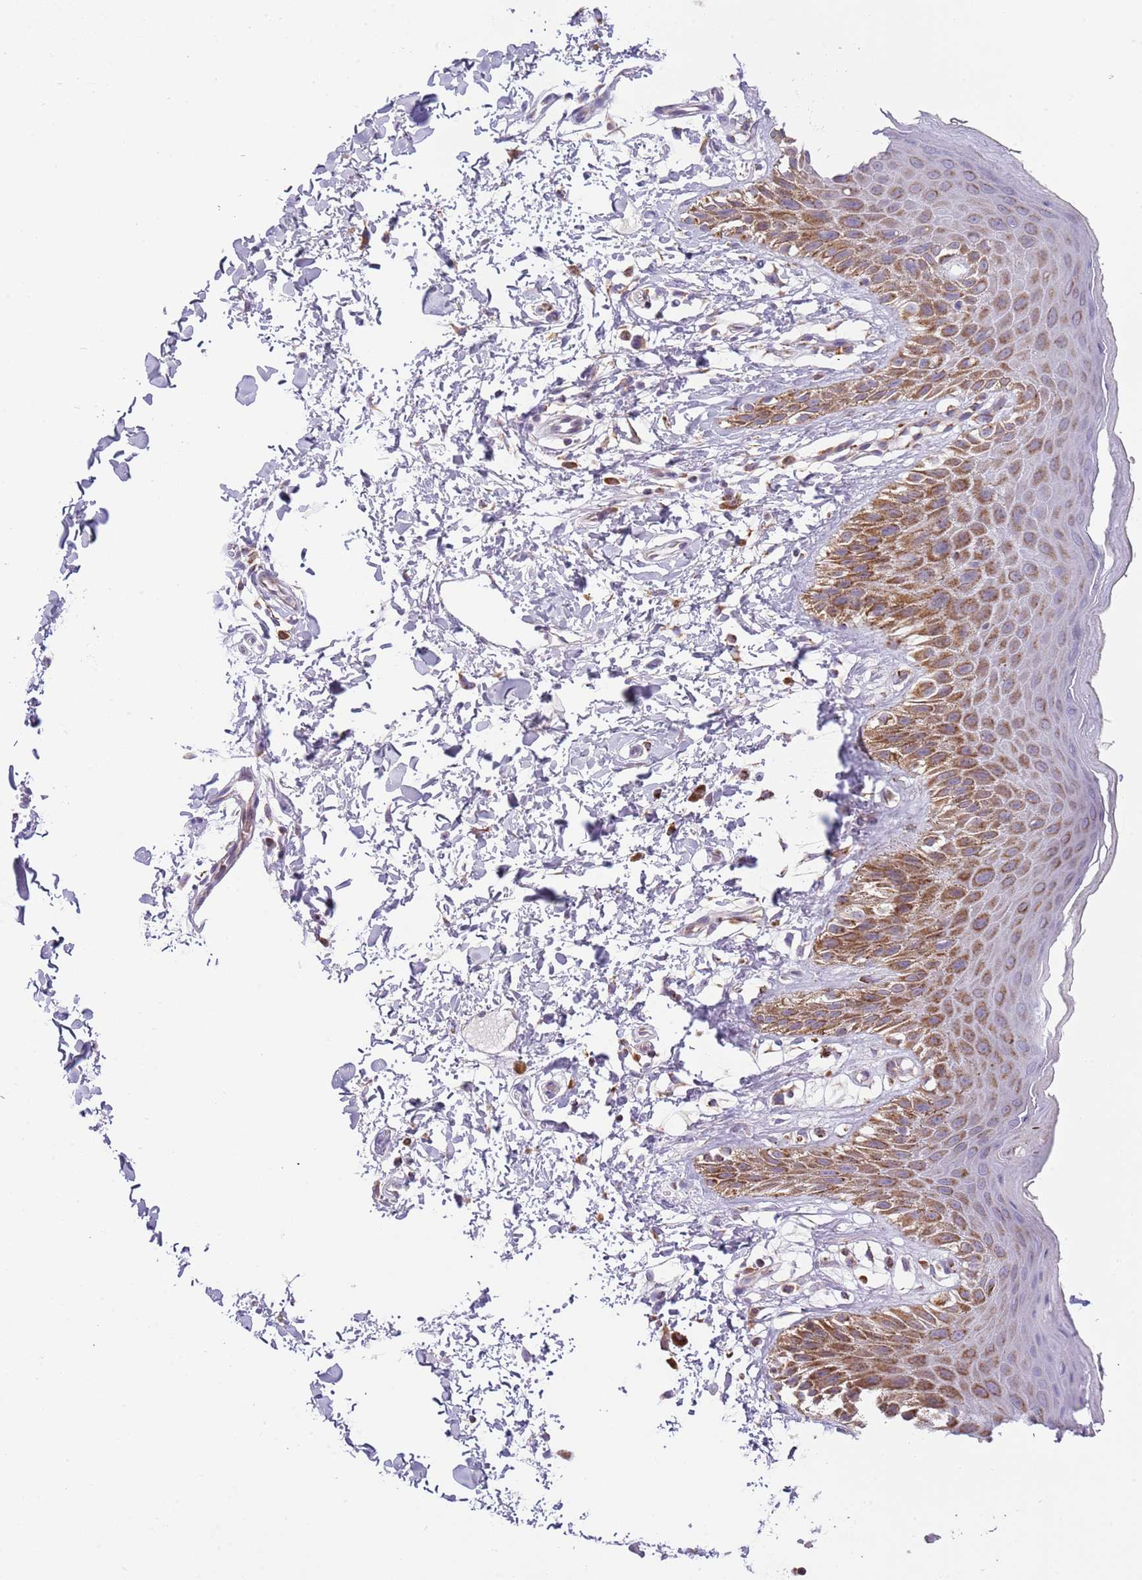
{"staining": {"intensity": "strong", "quantity": "25%-75%", "location": "cytoplasmic/membranous"}, "tissue": "skin", "cell_type": "Epidermal cells", "image_type": "normal", "snomed": [{"axis": "morphology", "description": "Normal tissue, NOS"}, {"axis": "topography", "description": "Anal"}], "caption": "Strong cytoplasmic/membranous staining for a protein is present in approximately 25%-75% of epidermal cells of normal skin using IHC.", "gene": "LHX6", "patient": {"sex": "male", "age": 44}}